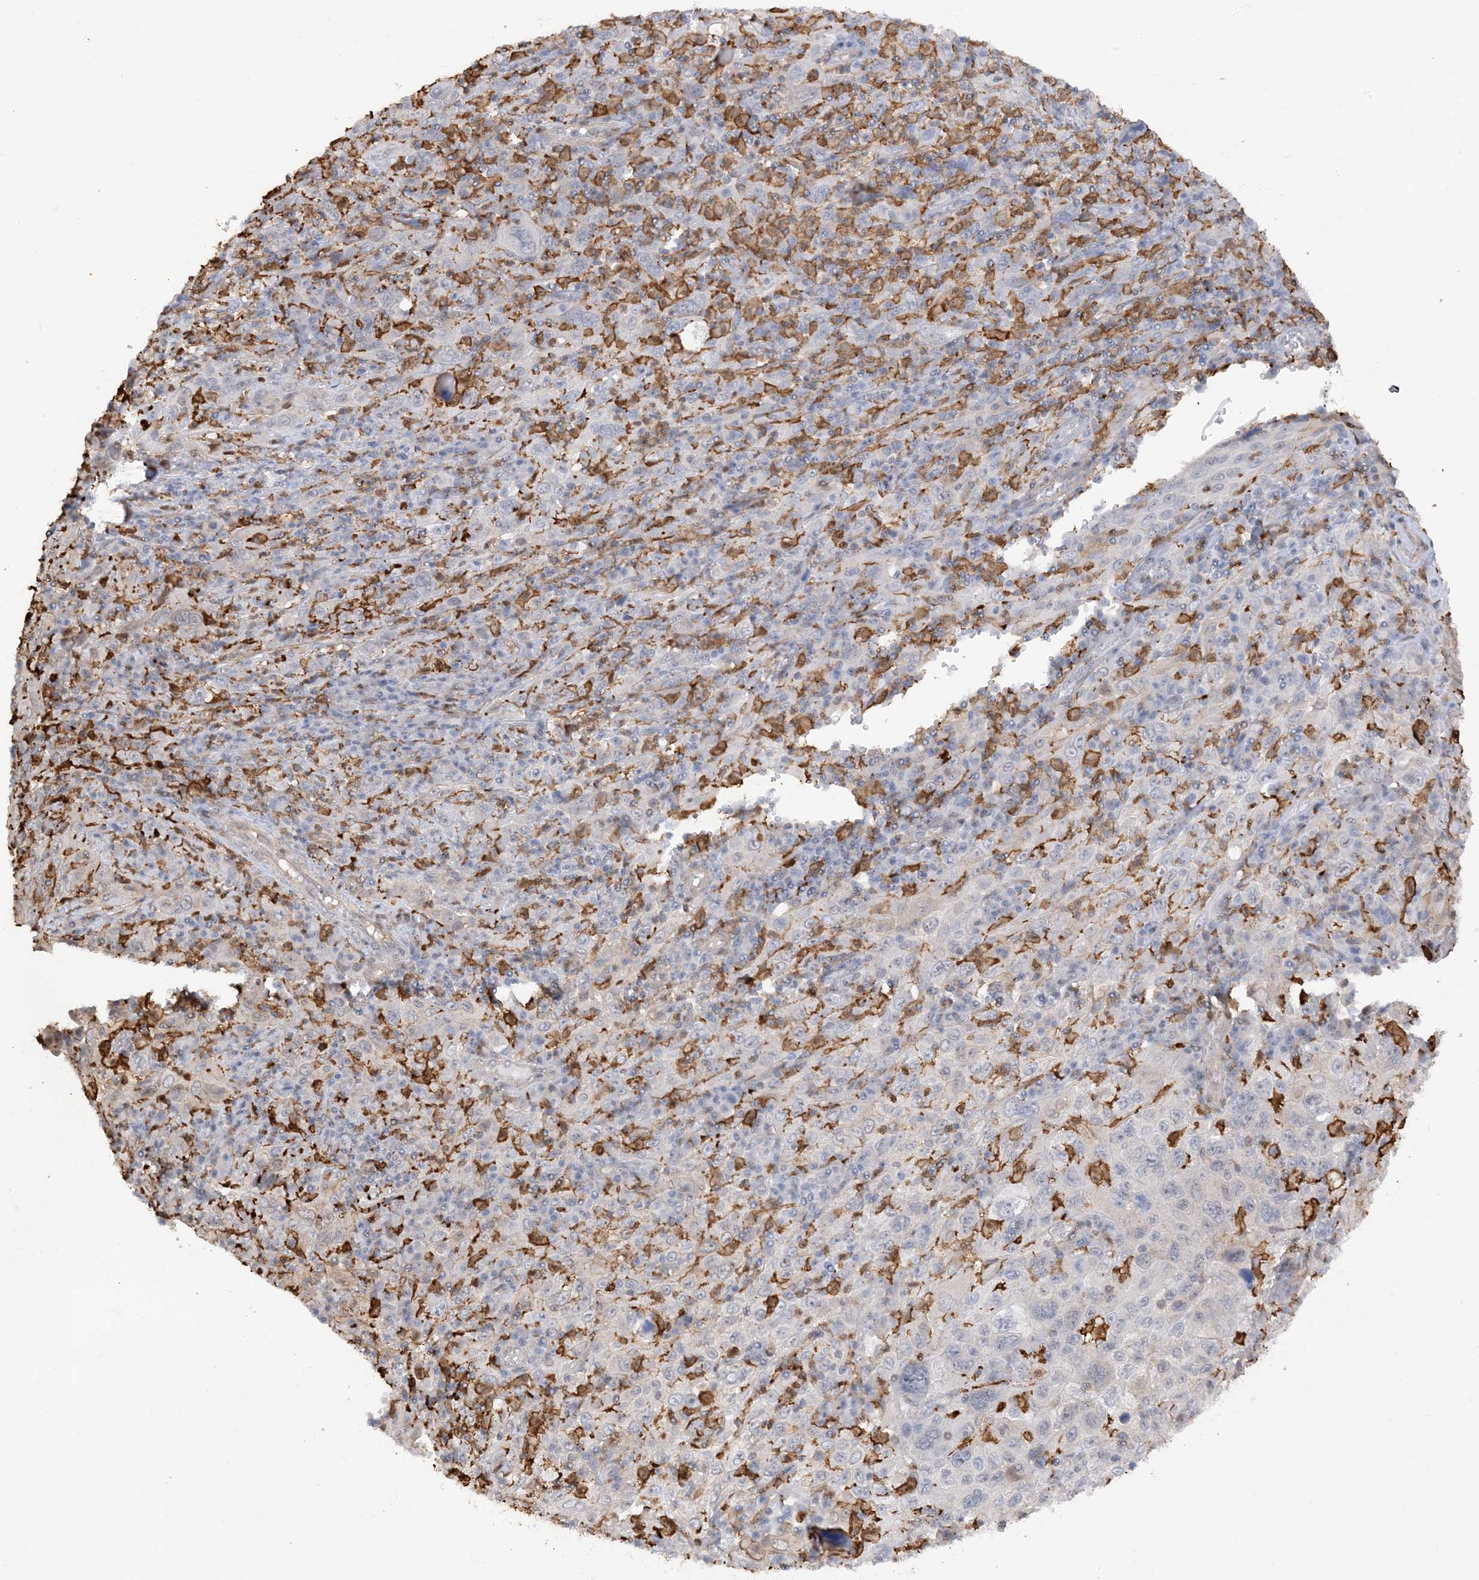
{"staining": {"intensity": "negative", "quantity": "none", "location": "none"}, "tissue": "cervical cancer", "cell_type": "Tumor cells", "image_type": "cancer", "snomed": [{"axis": "morphology", "description": "Squamous cell carcinoma, NOS"}, {"axis": "topography", "description": "Cervix"}], "caption": "Tumor cells are negative for protein expression in human squamous cell carcinoma (cervical).", "gene": "PHACTR2", "patient": {"sex": "female", "age": 46}}